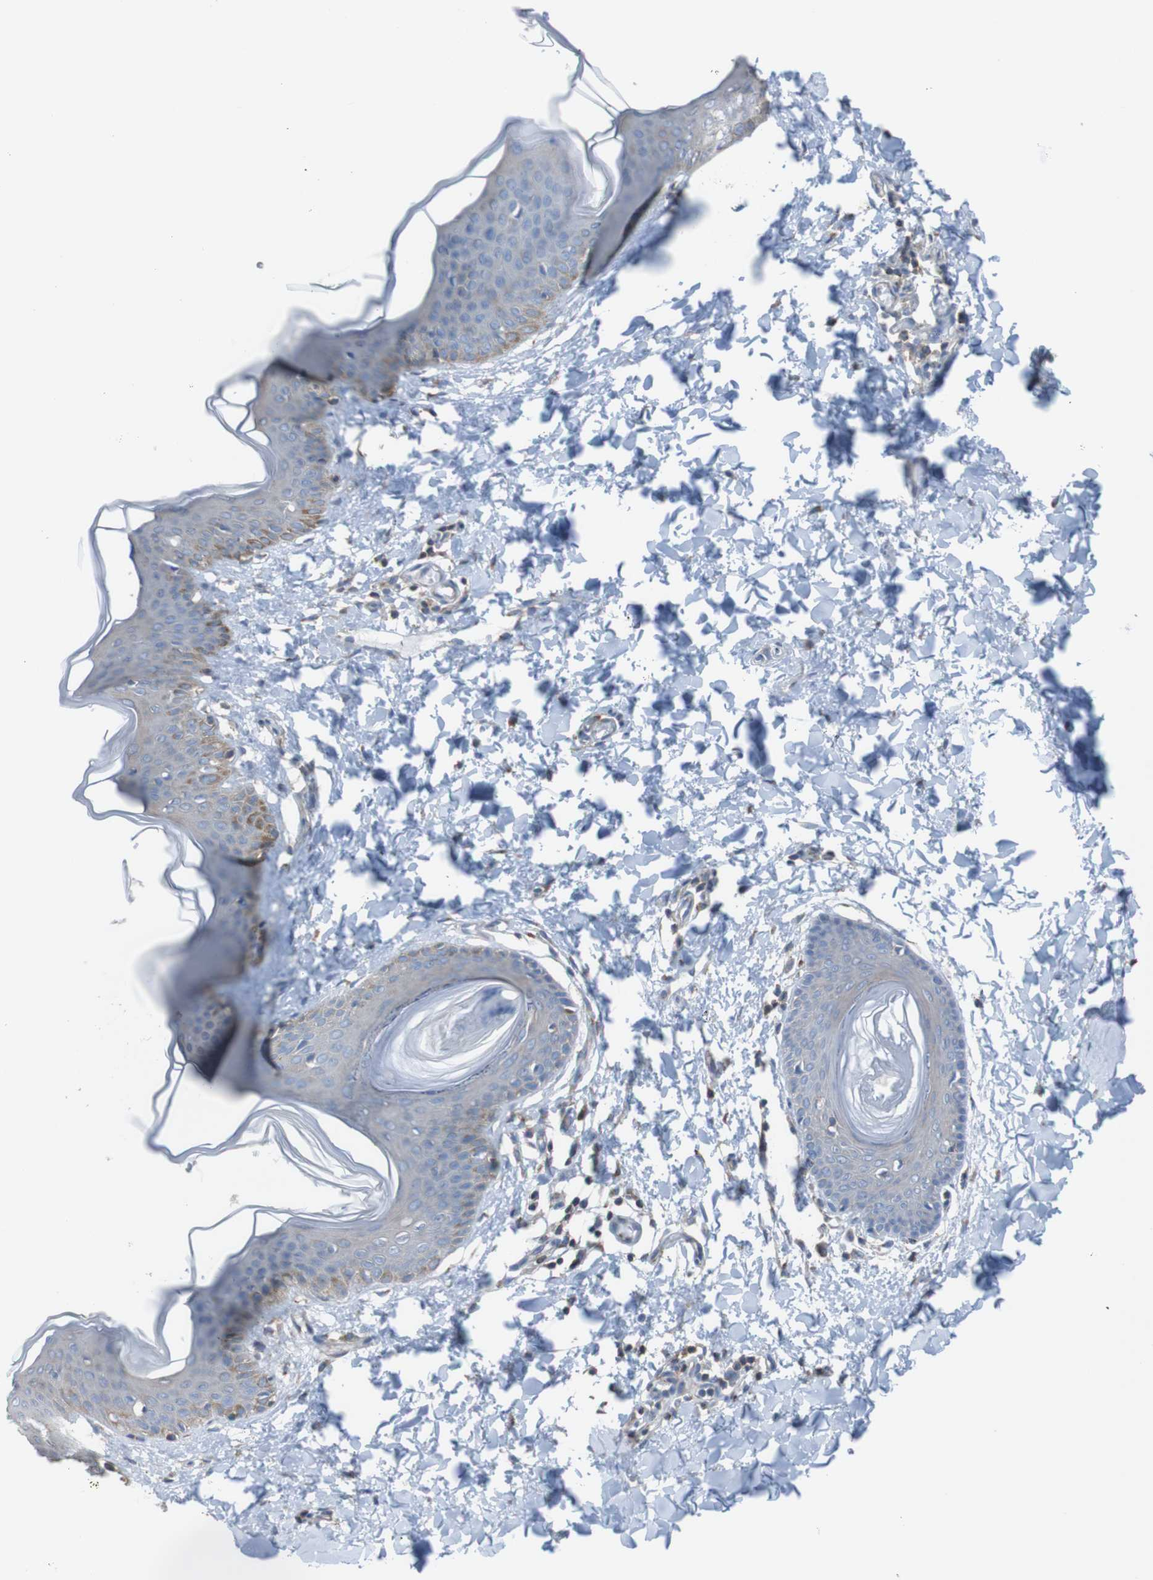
{"staining": {"intensity": "negative", "quantity": "none", "location": "none"}, "tissue": "skin", "cell_type": "Fibroblasts", "image_type": "normal", "snomed": [{"axis": "morphology", "description": "Normal tissue, NOS"}, {"axis": "topography", "description": "Skin"}], "caption": "Immunohistochemical staining of unremarkable human skin exhibits no significant positivity in fibroblasts.", "gene": "MINAR1", "patient": {"sex": "female", "age": 17}}